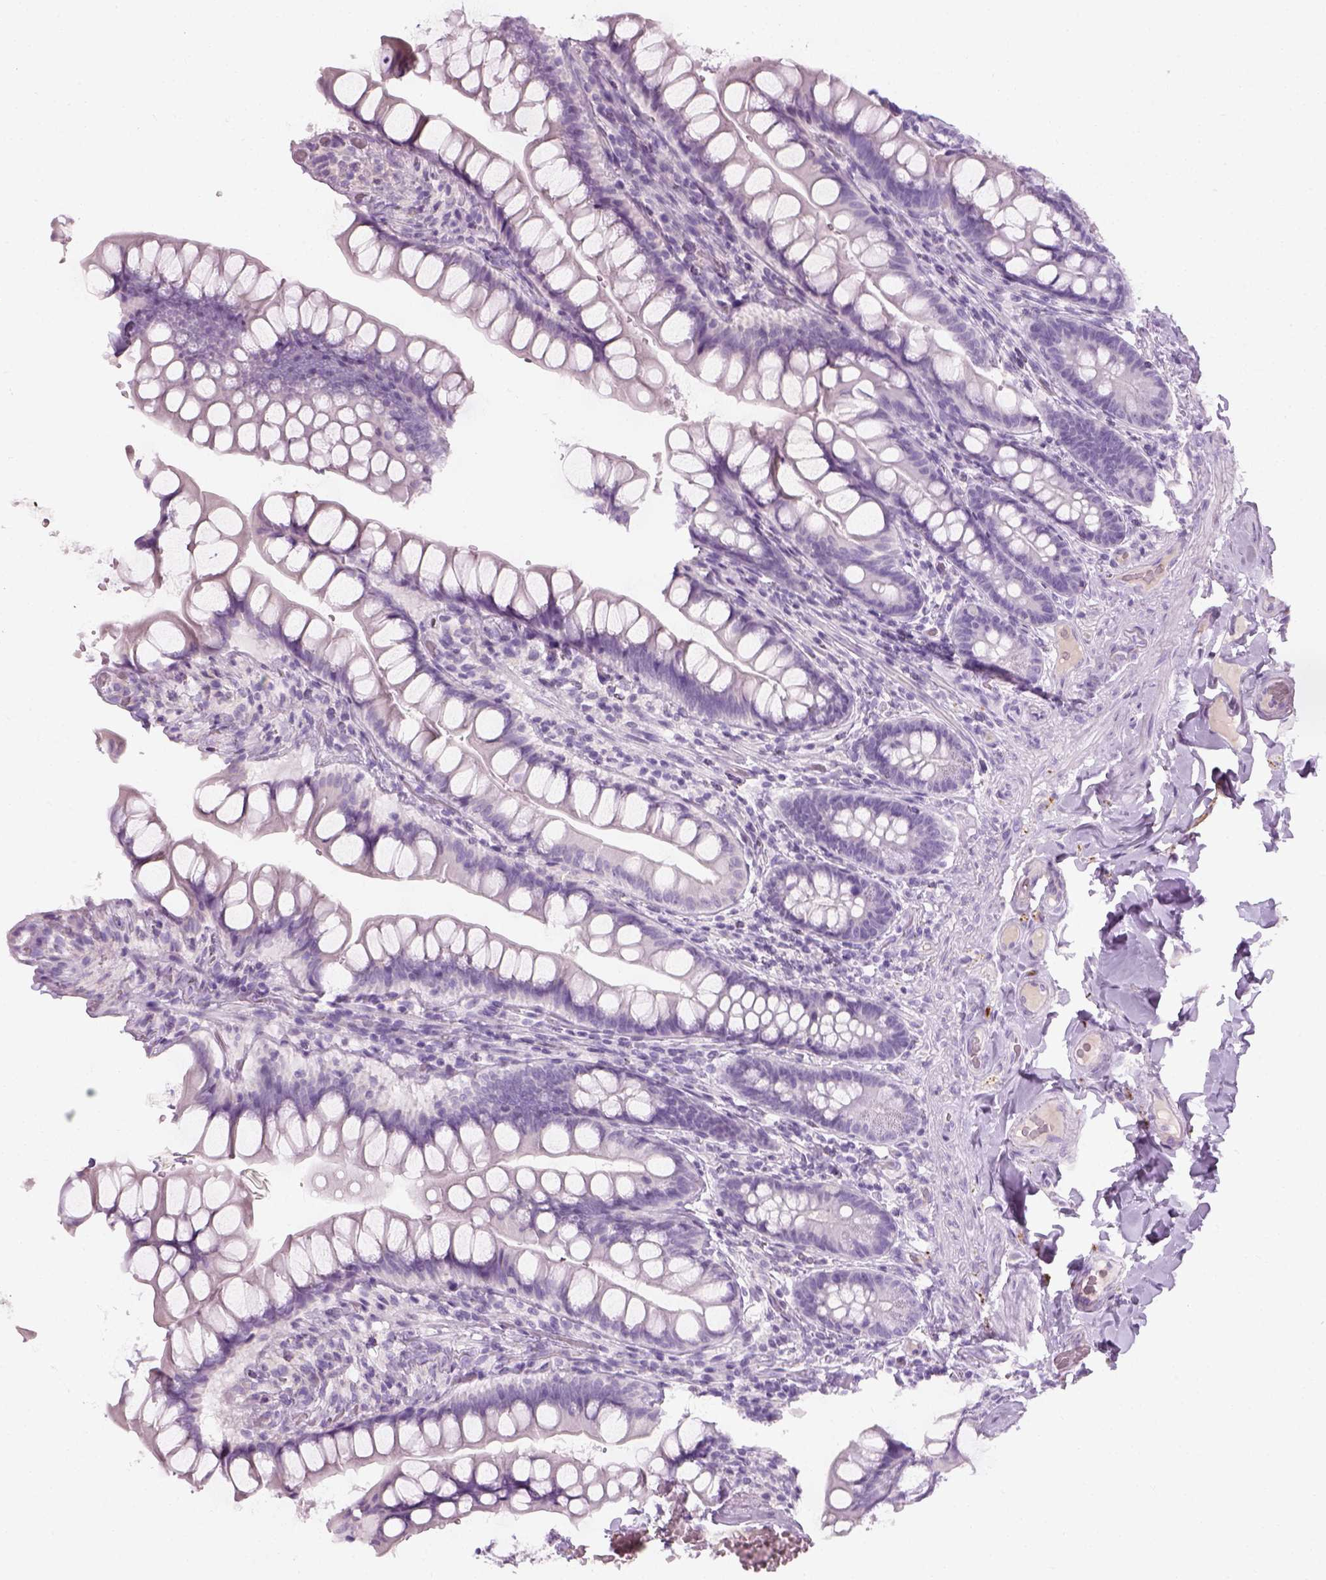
{"staining": {"intensity": "negative", "quantity": "none", "location": "none"}, "tissue": "small intestine", "cell_type": "Glandular cells", "image_type": "normal", "snomed": [{"axis": "morphology", "description": "Normal tissue, NOS"}, {"axis": "topography", "description": "Small intestine"}], "caption": "Protein analysis of benign small intestine shows no significant expression in glandular cells.", "gene": "TH", "patient": {"sex": "male", "age": 70}}